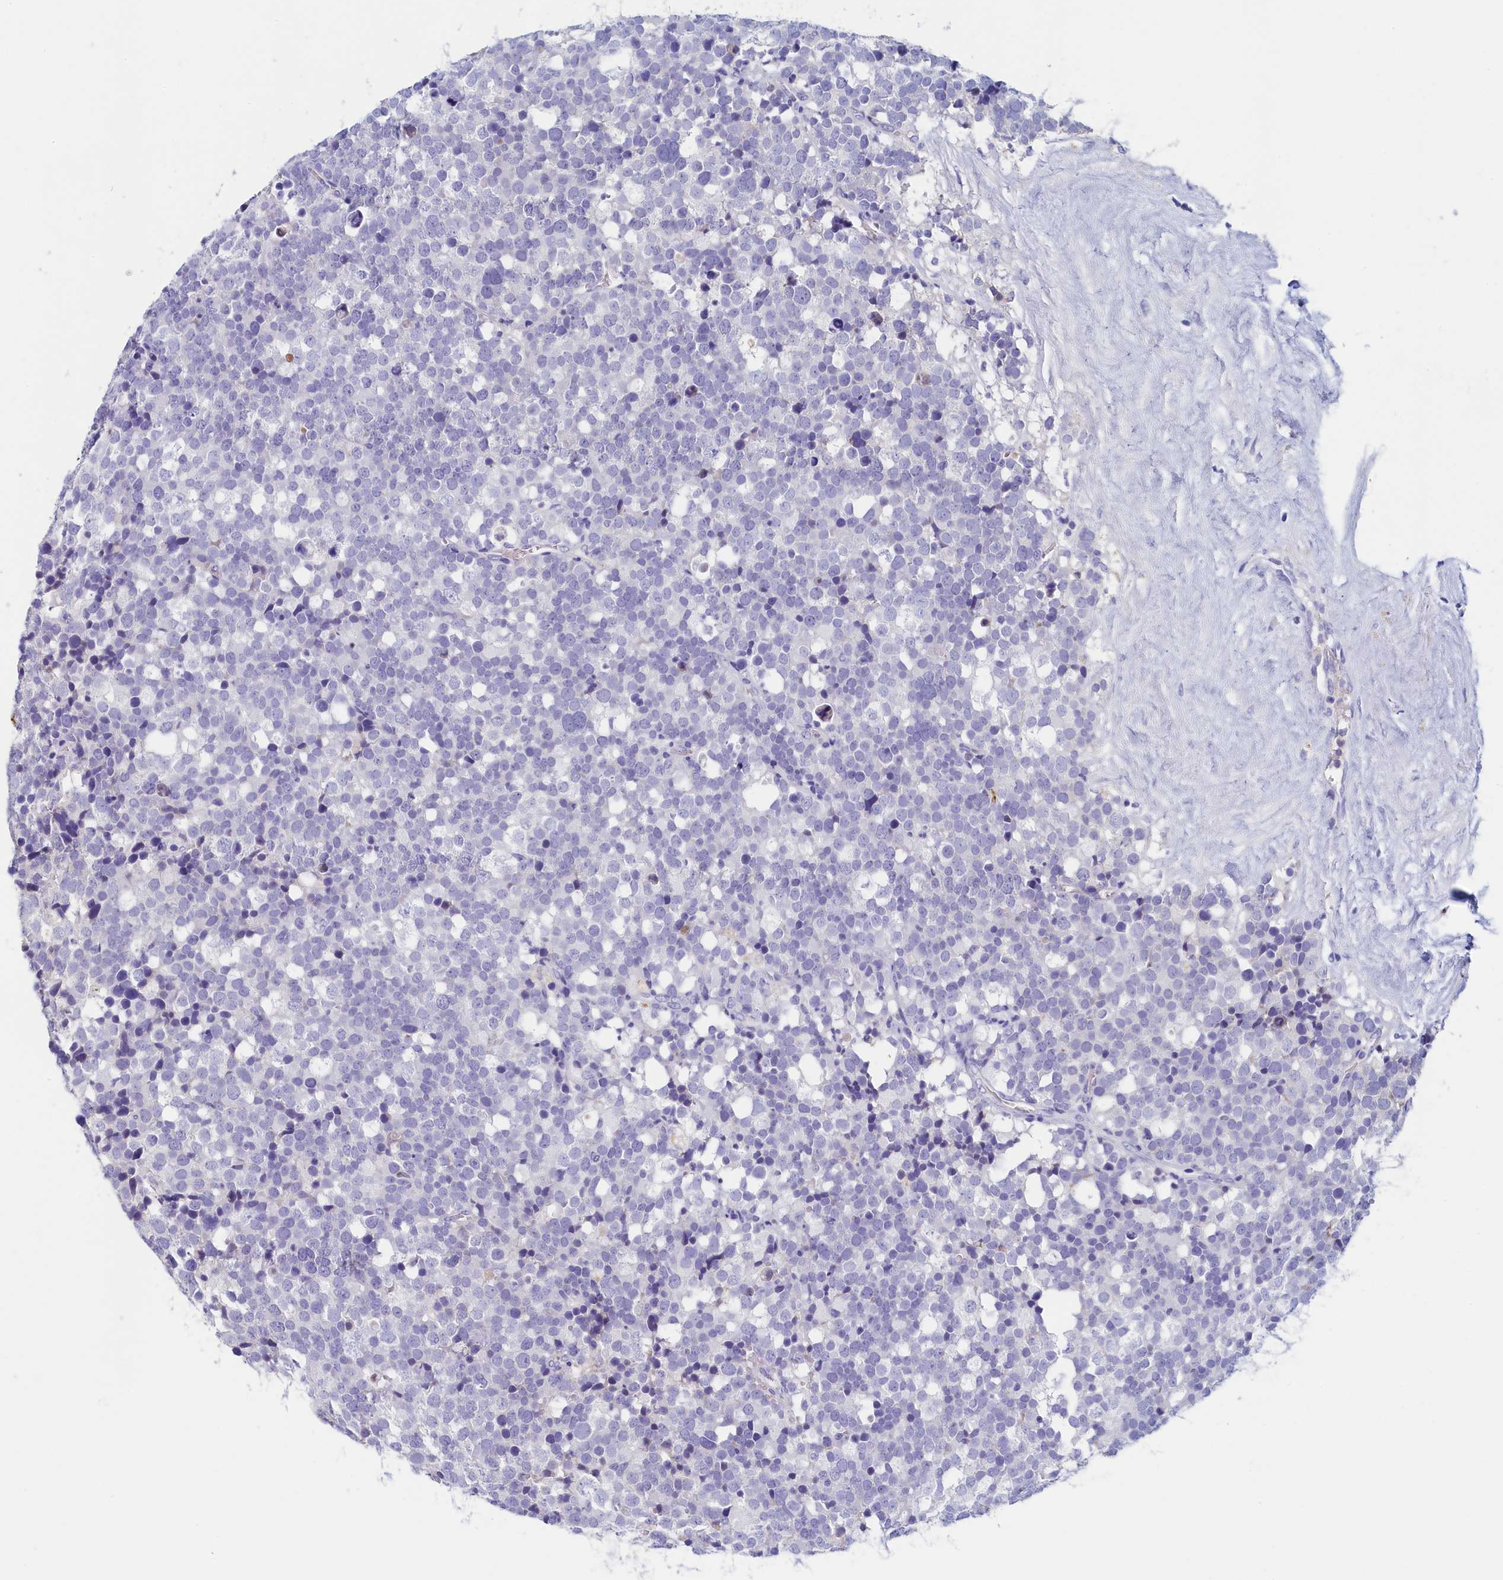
{"staining": {"intensity": "negative", "quantity": "none", "location": "none"}, "tissue": "testis cancer", "cell_type": "Tumor cells", "image_type": "cancer", "snomed": [{"axis": "morphology", "description": "Seminoma, NOS"}, {"axis": "topography", "description": "Testis"}], "caption": "Tumor cells show no significant positivity in testis cancer (seminoma).", "gene": "GUCA1C", "patient": {"sex": "male", "age": 71}}